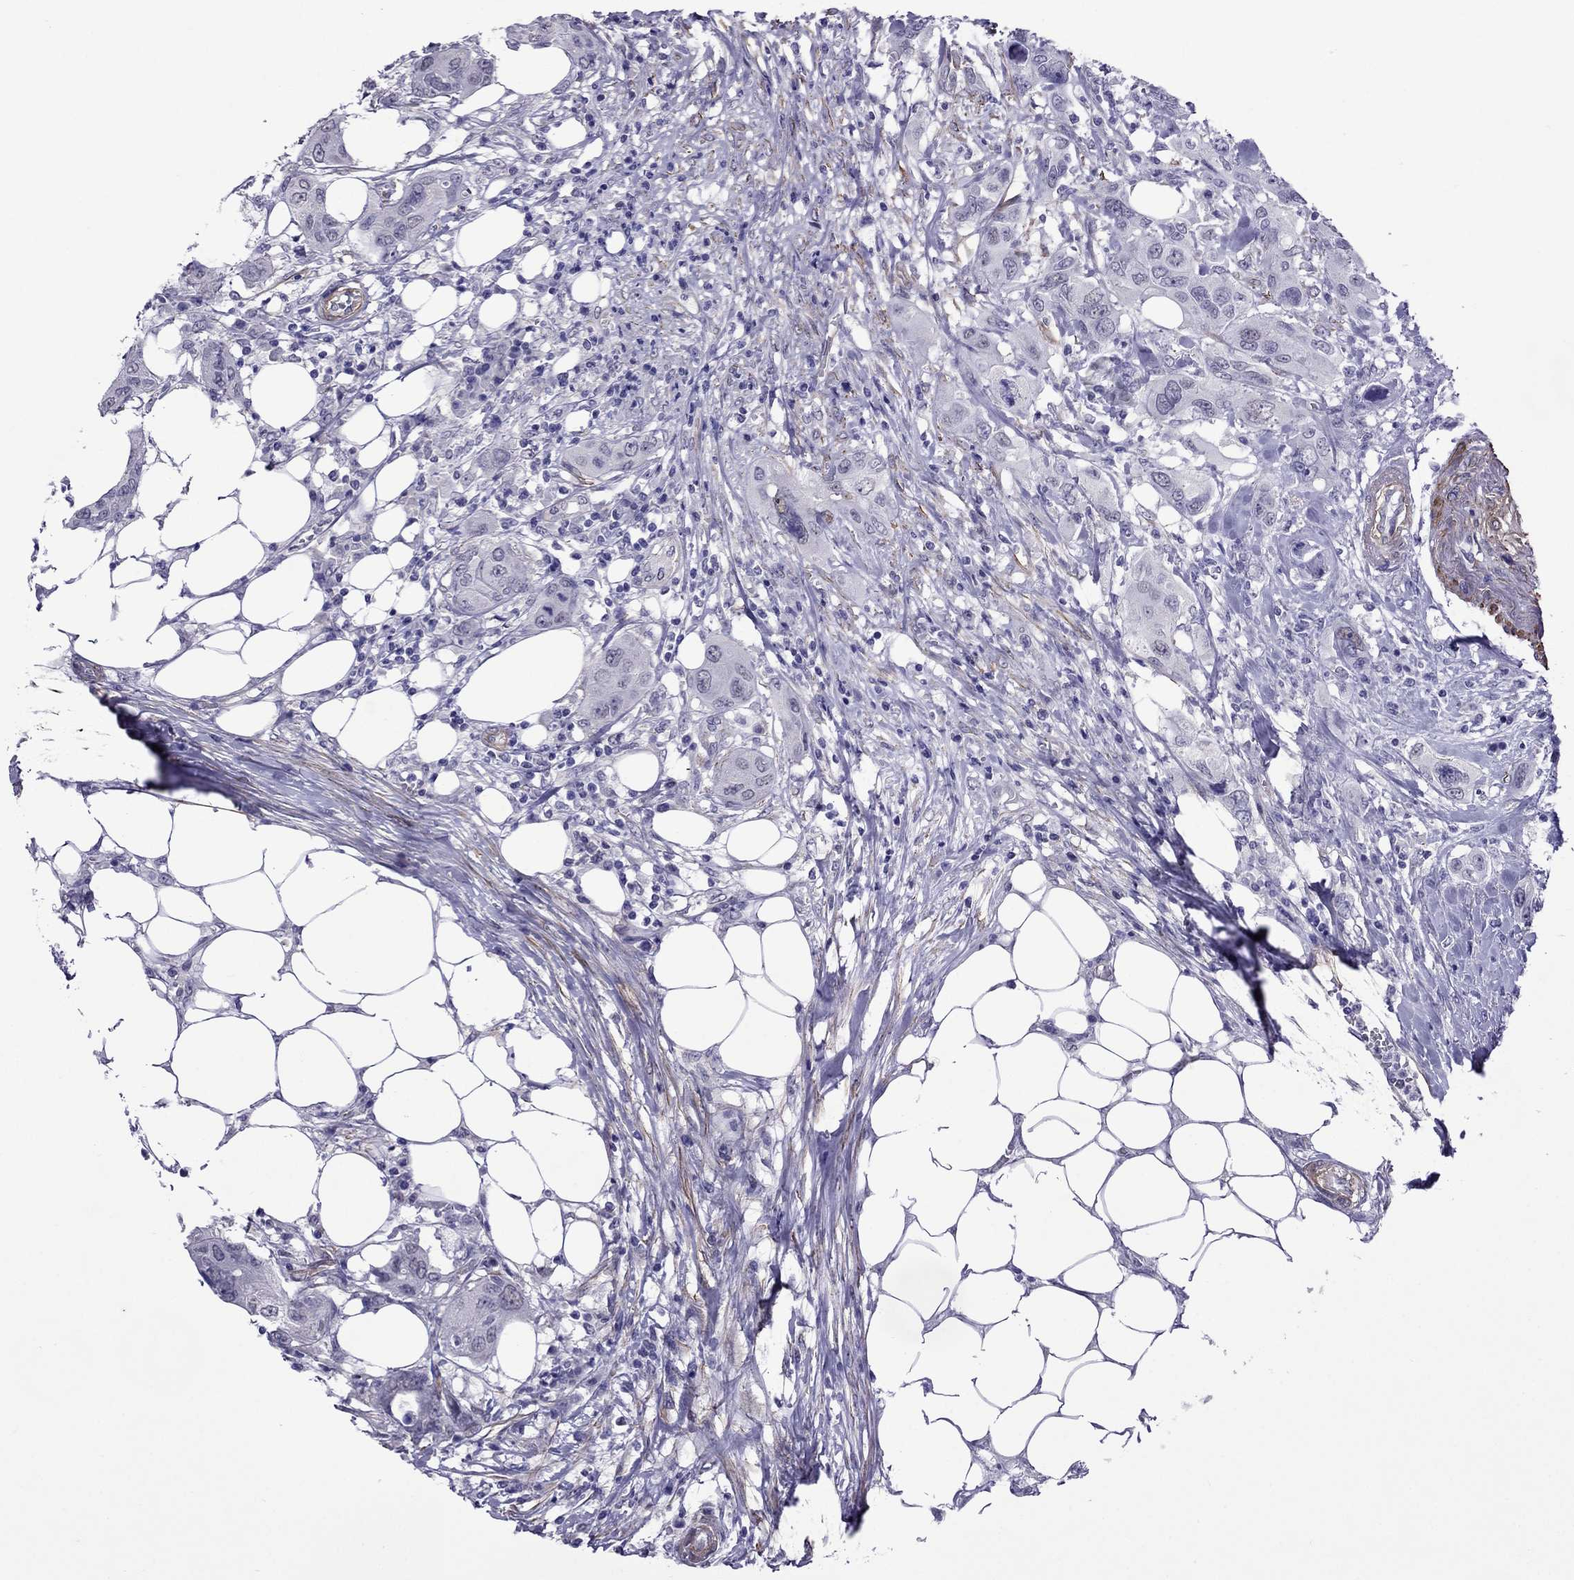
{"staining": {"intensity": "negative", "quantity": "none", "location": "none"}, "tissue": "urothelial cancer", "cell_type": "Tumor cells", "image_type": "cancer", "snomed": [{"axis": "morphology", "description": "Urothelial carcinoma, NOS"}, {"axis": "morphology", "description": "Urothelial carcinoma, High grade"}, {"axis": "topography", "description": "Urinary bladder"}], "caption": "This is a histopathology image of immunohistochemistry (IHC) staining of urothelial cancer, which shows no positivity in tumor cells.", "gene": "CHRNA5", "patient": {"sex": "male", "age": 63}}